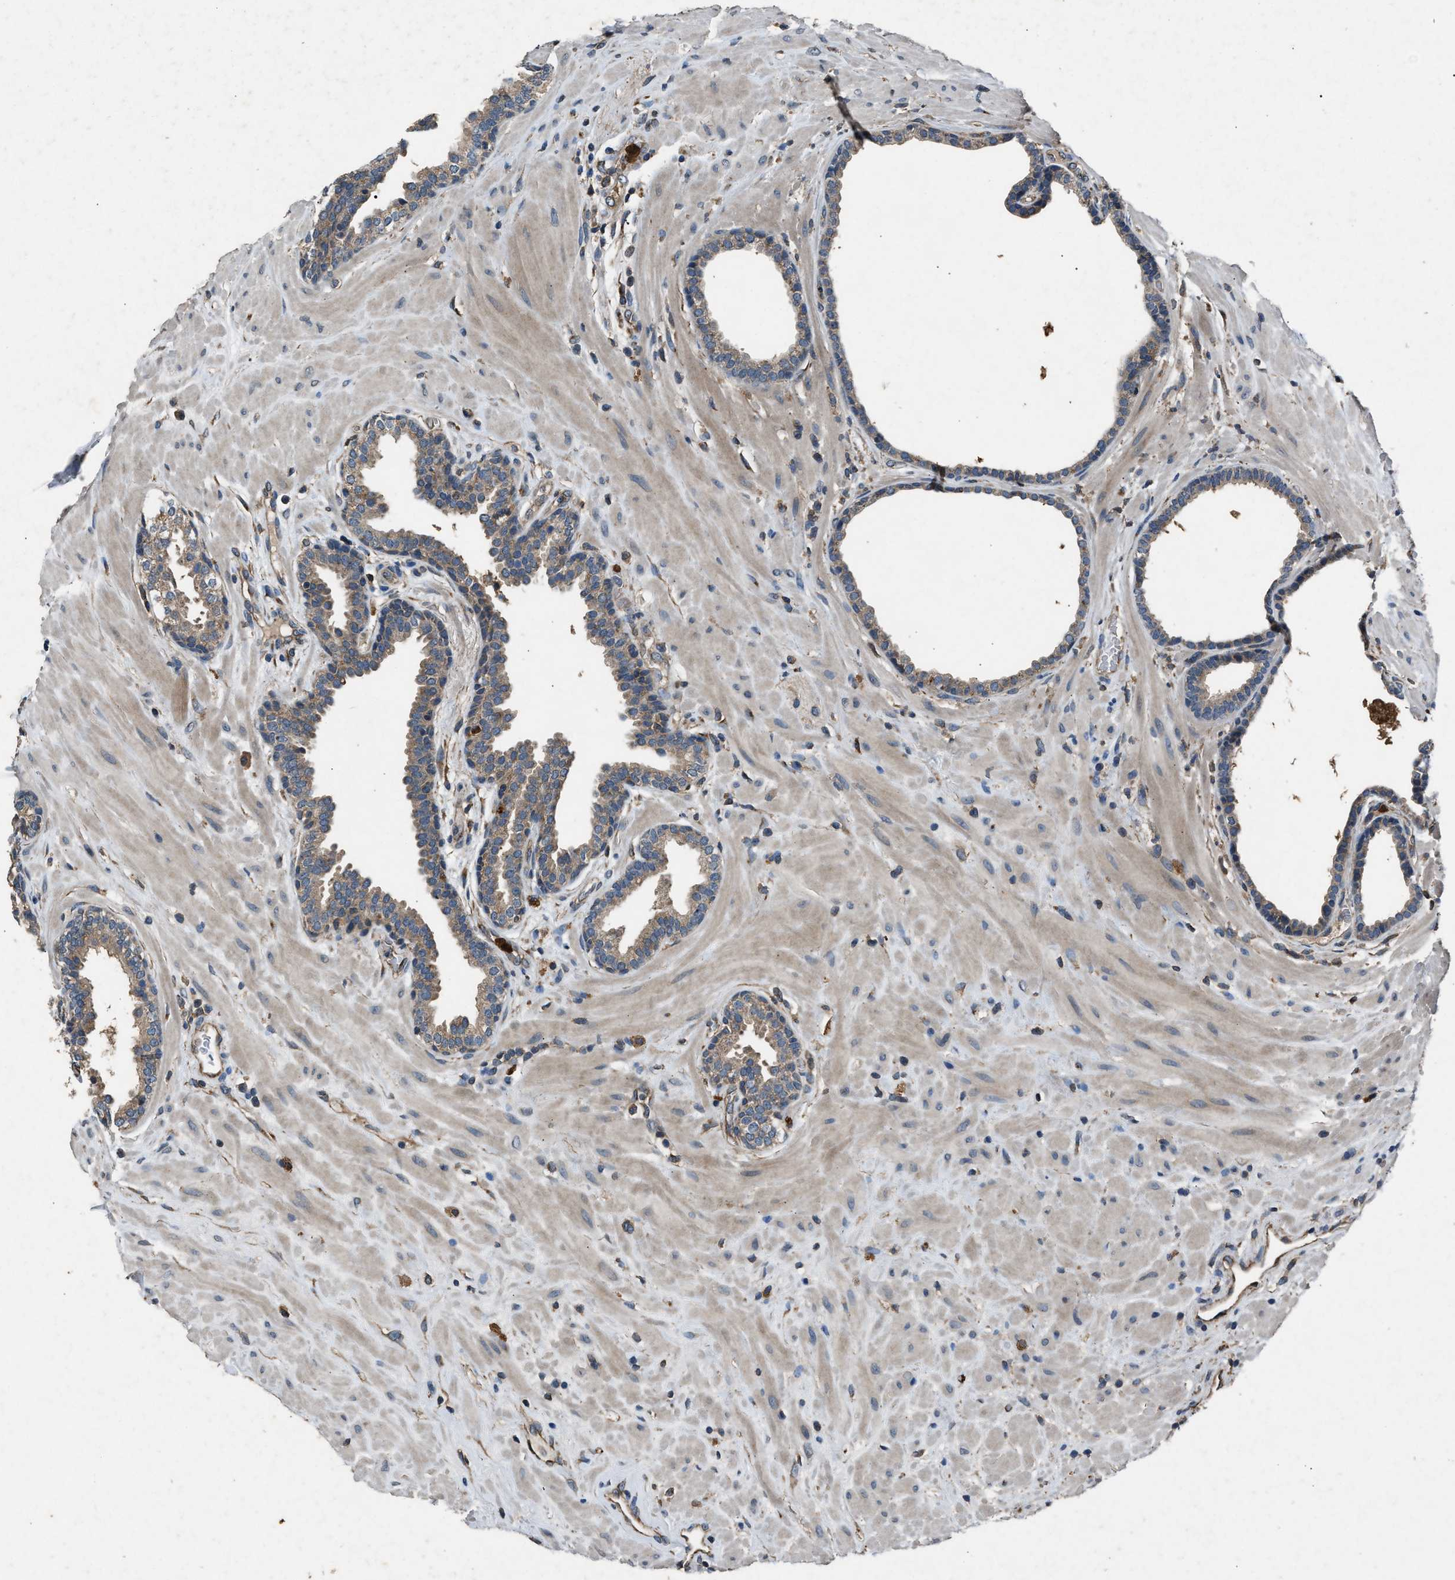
{"staining": {"intensity": "weak", "quantity": "<25%", "location": "cytoplasmic/membranous"}, "tissue": "prostate", "cell_type": "Glandular cells", "image_type": "normal", "snomed": [{"axis": "morphology", "description": "Normal tissue, NOS"}, {"axis": "topography", "description": "Prostate"}], "caption": "DAB (3,3'-diaminobenzidine) immunohistochemical staining of unremarkable human prostate reveals no significant staining in glandular cells. (Immunohistochemistry (ihc), brightfield microscopy, high magnification).", "gene": "PPID", "patient": {"sex": "male", "age": 51}}